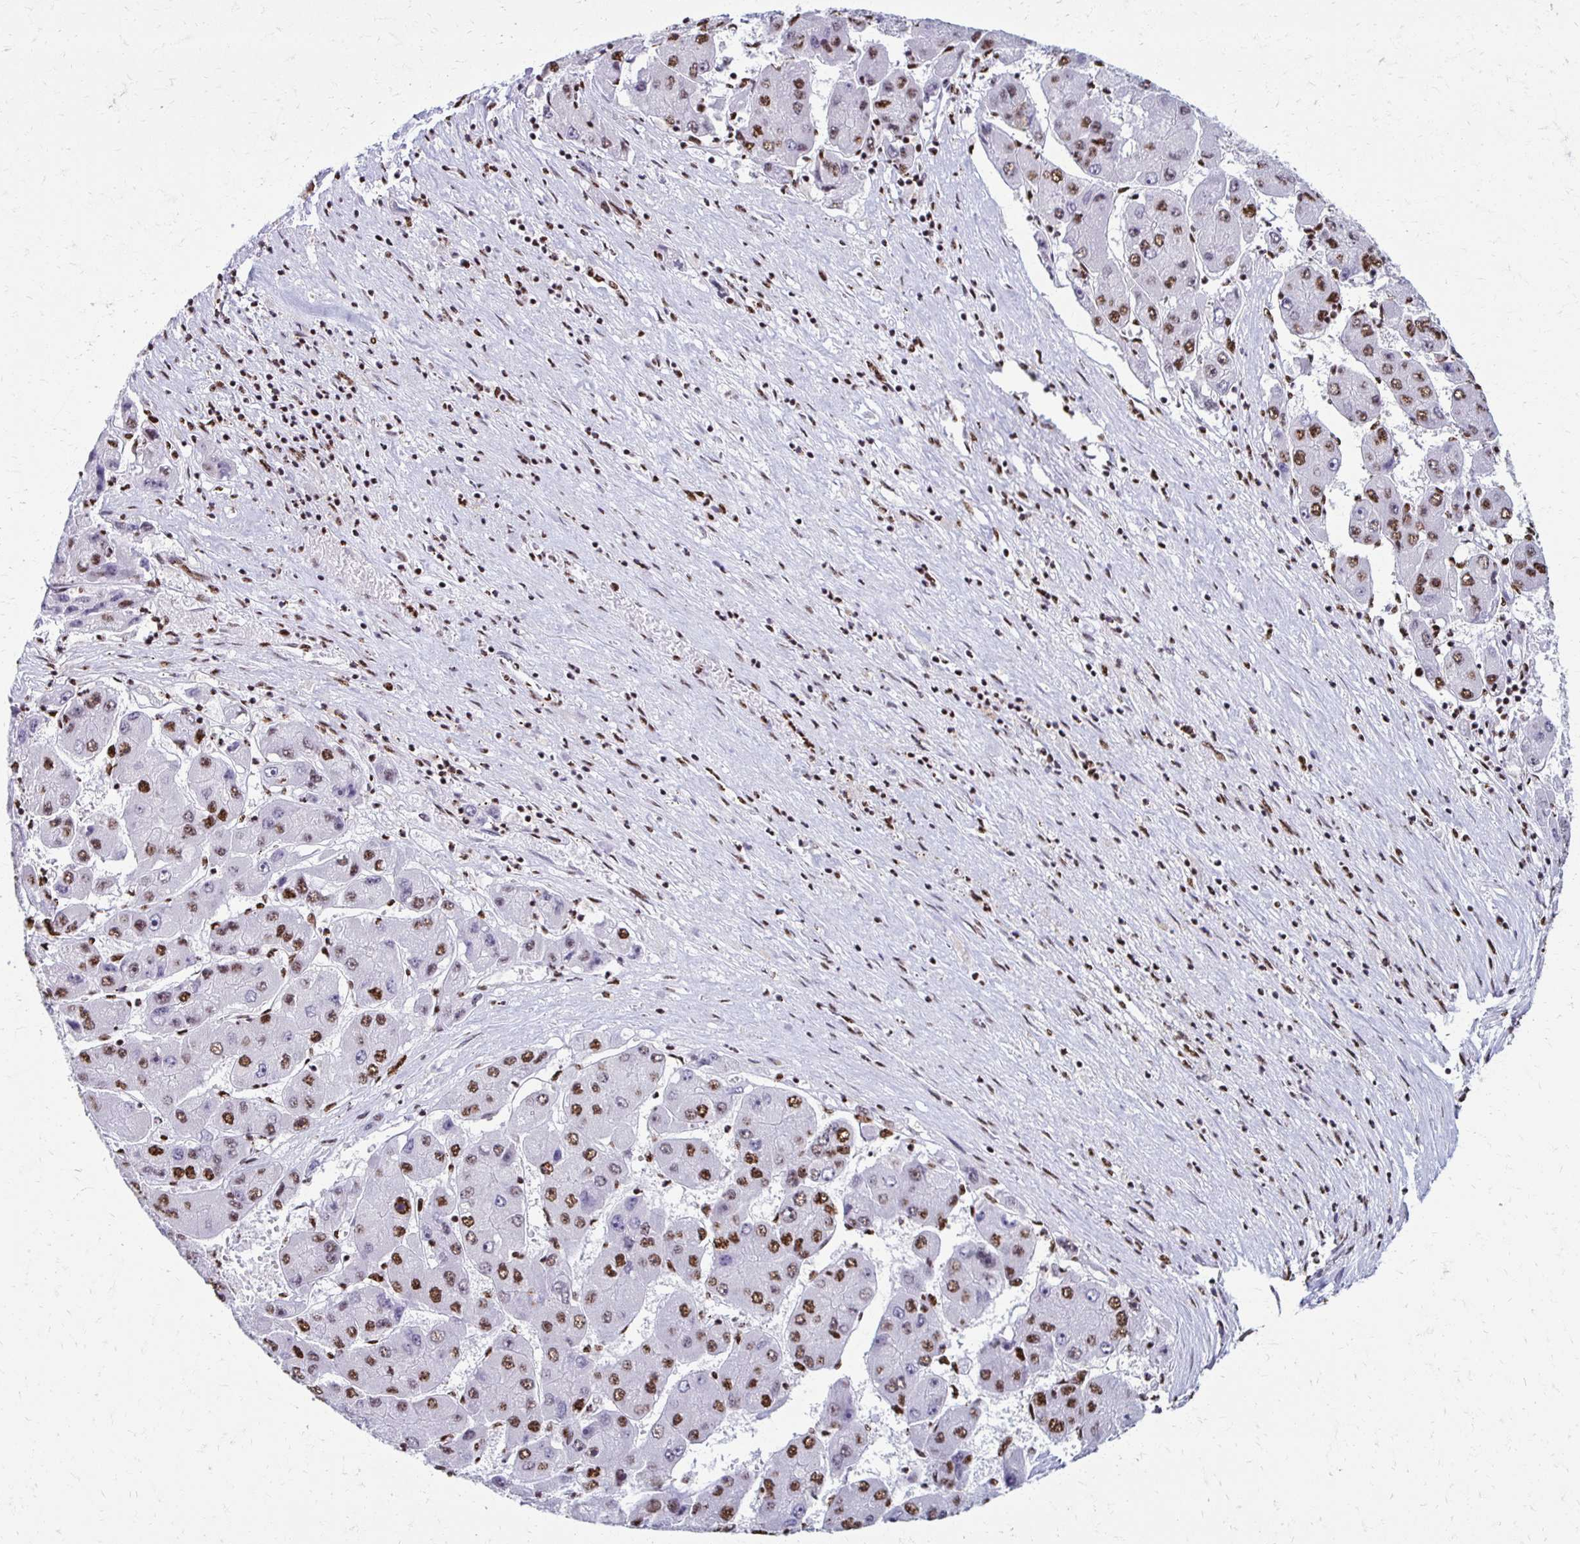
{"staining": {"intensity": "moderate", "quantity": "25%-75%", "location": "nuclear"}, "tissue": "liver cancer", "cell_type": "Tumor cells", "image_type": "cancer", "snomed": [{"axis": "morphology", "description": "Carcinoma, Hepatocellular, NOS"}, {"axis": "topography", "description": "Liver"}], "caption": "A high-resolution image shows immunohistochemistry staining of liver hepatocellular carcinoma, which demonstrates moderate nuclear positivity in about 25%-75% of tumor cells. The staining was performed using DAB (3,3'-diaminobenzidine), with brown indicating positive protein expression. Nuclei are stained blue with hematoxylin.", "gene": "NONO", "patient": {"sex": "female", "age": 61}}